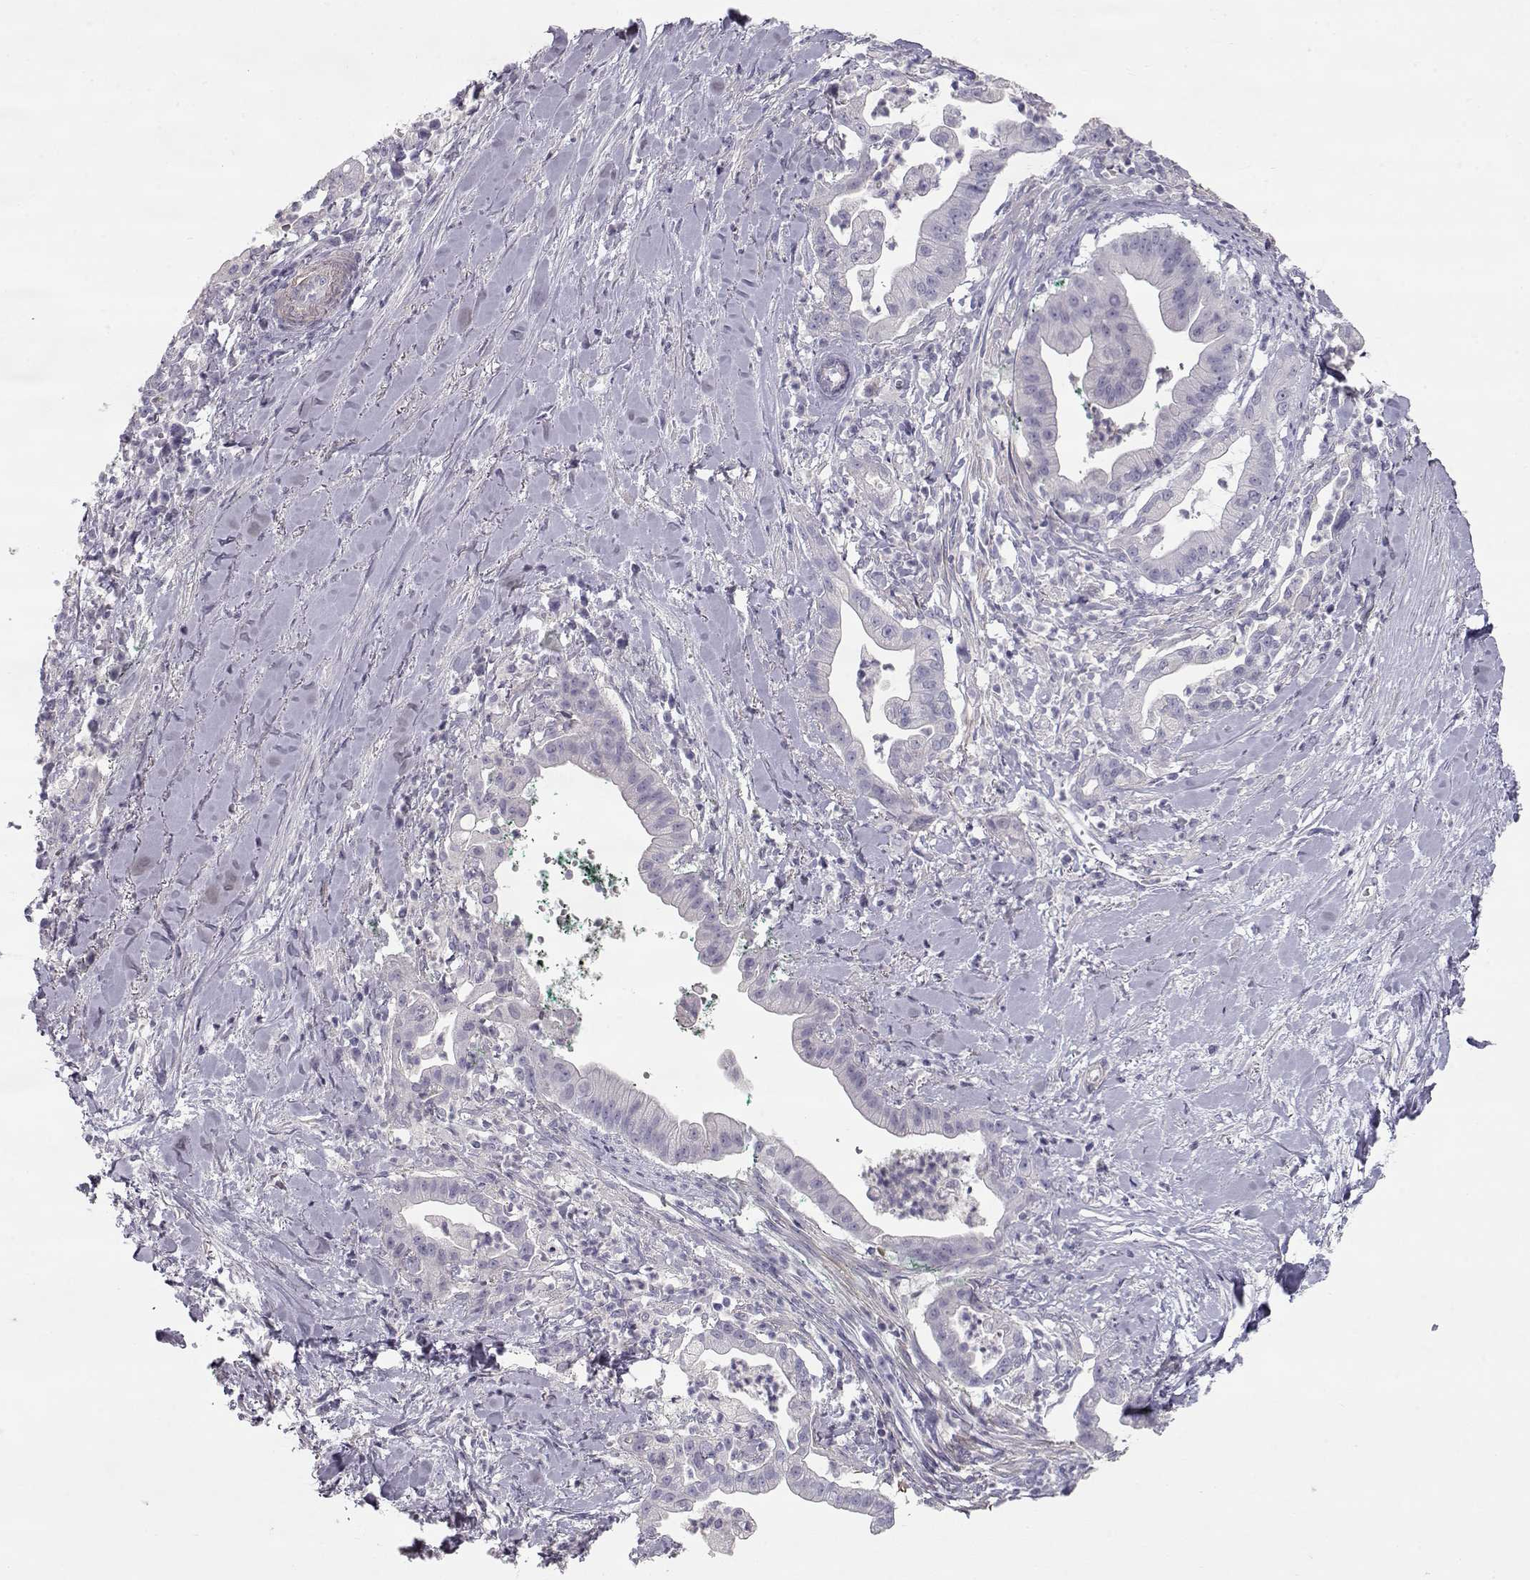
{"staining": {"intensity": "negative", "quantity": "none", "location": "none"}, "tissue": "pancreatic cancer", "cell_type": "Tumor cells", "image_type": "cancer", "snomed": [{"axis": "morphology", "description": "Normal tissue, NOS"}, {"axis": "morphology", "description": "Adenocarcinoma, NOS"}, {"axis": "topography", "description": "Lymph node"}, {"axis": "topography", "description": "Pancreas"}], "caption": "Immunohistochemical staining of pancreatic cancer demonstrates no significant positivity in tumor cells.", "gene": "SLITRK3", "patient": {"sex": "female", "age": 58}}